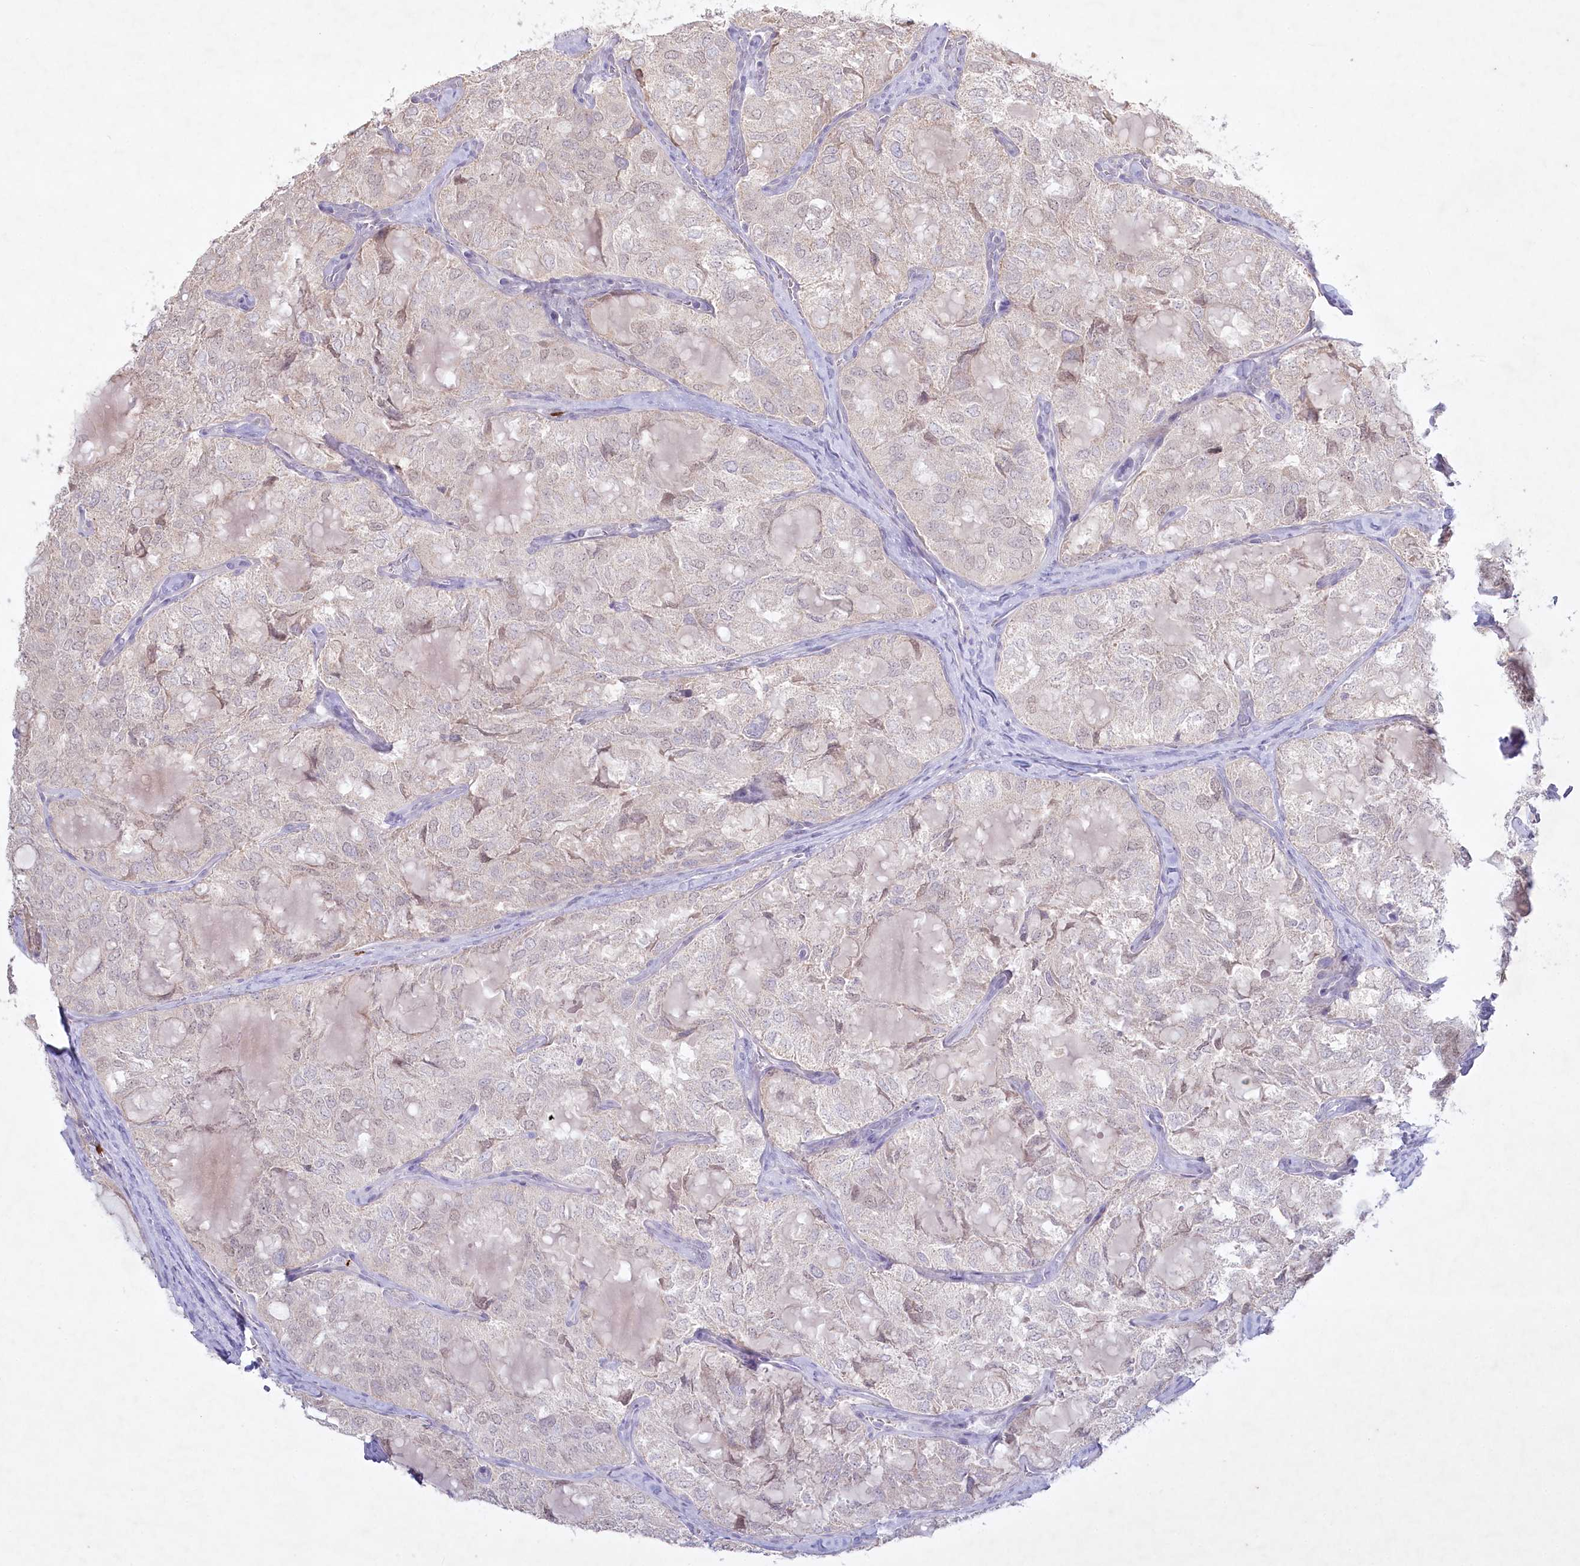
{"staining": {"intensity": "negative", "quantity": "none", "location": "none"}, "tissue": "thyroid cancer", "cell_type": "Tumor cells", "image_type": "cancer", "snomed": [{"axis": "morphology", "description": "Follicular adenoma carcinoma, NOS"}, {"axis": "topography", "description": "Thyroid gland"}], "caption": "Immunohistochemistry (IHC) of thyroid cancer displays no staining in tumor cells.", "gene": "ABITRAM", "patient": {"sex": "male", "age": 75}}